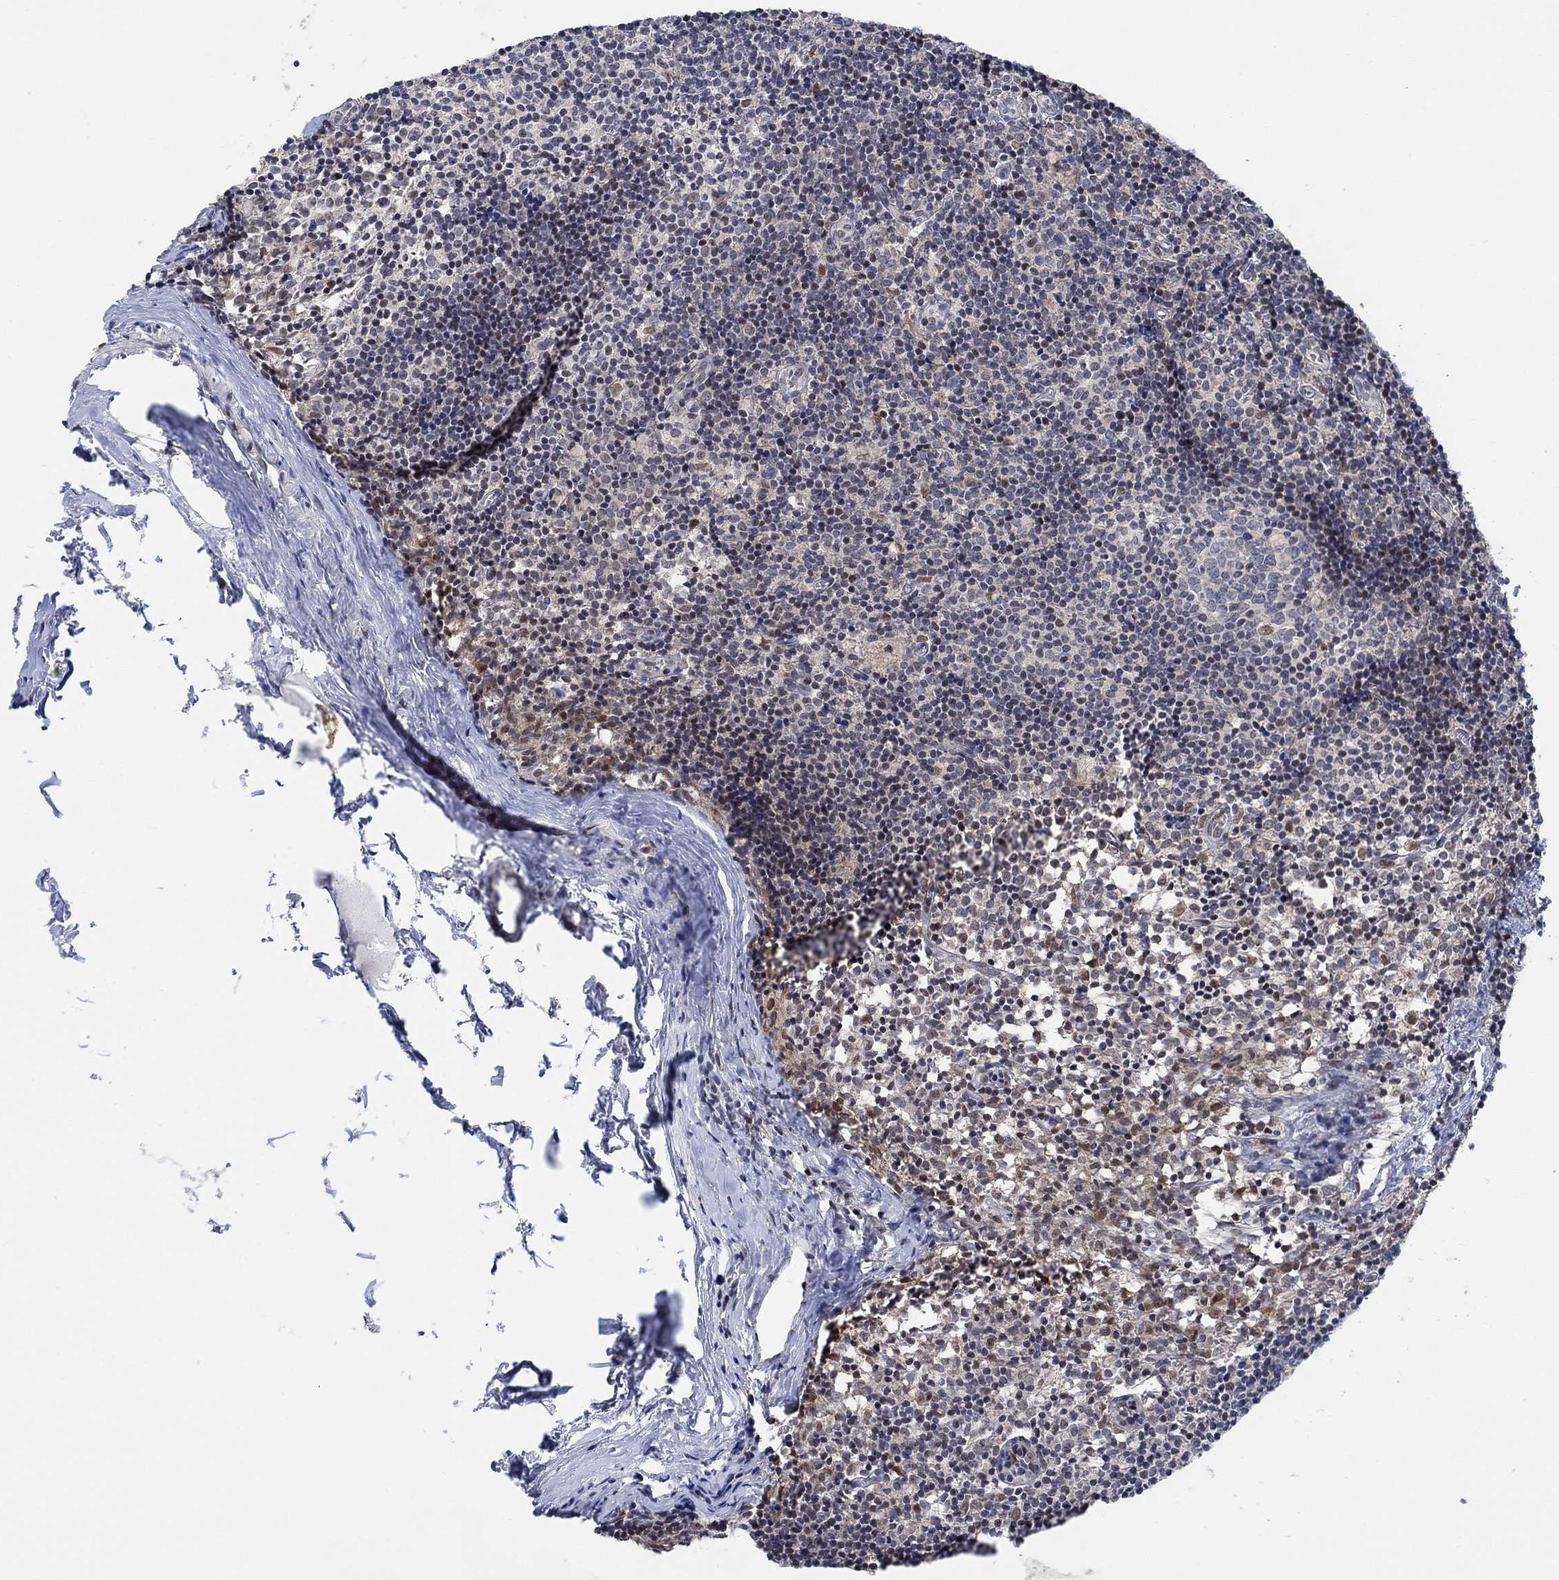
{"staining": {"intensity": "moderate", "quantity": "<25%", "location": "cytoplasmic/membranous,nuclear"}, "tissue": "lymph node", "cell_type": "Germinal center cells", "image_type": "normal", "snomed": [{"axis": "morphology", "description": "Normal tissue, NOS"}, {"axis": "topography", "description": "Lymph node"}], "caption": "Immunohistochemistry (IHC) of benign lymph node displays low levels of moderate cytoplasmic/membranous,nuclear staining in about <25% of germinal center cells.", "gene": "PWWP2B", "patient": {"sex": "female", "age": 52}}